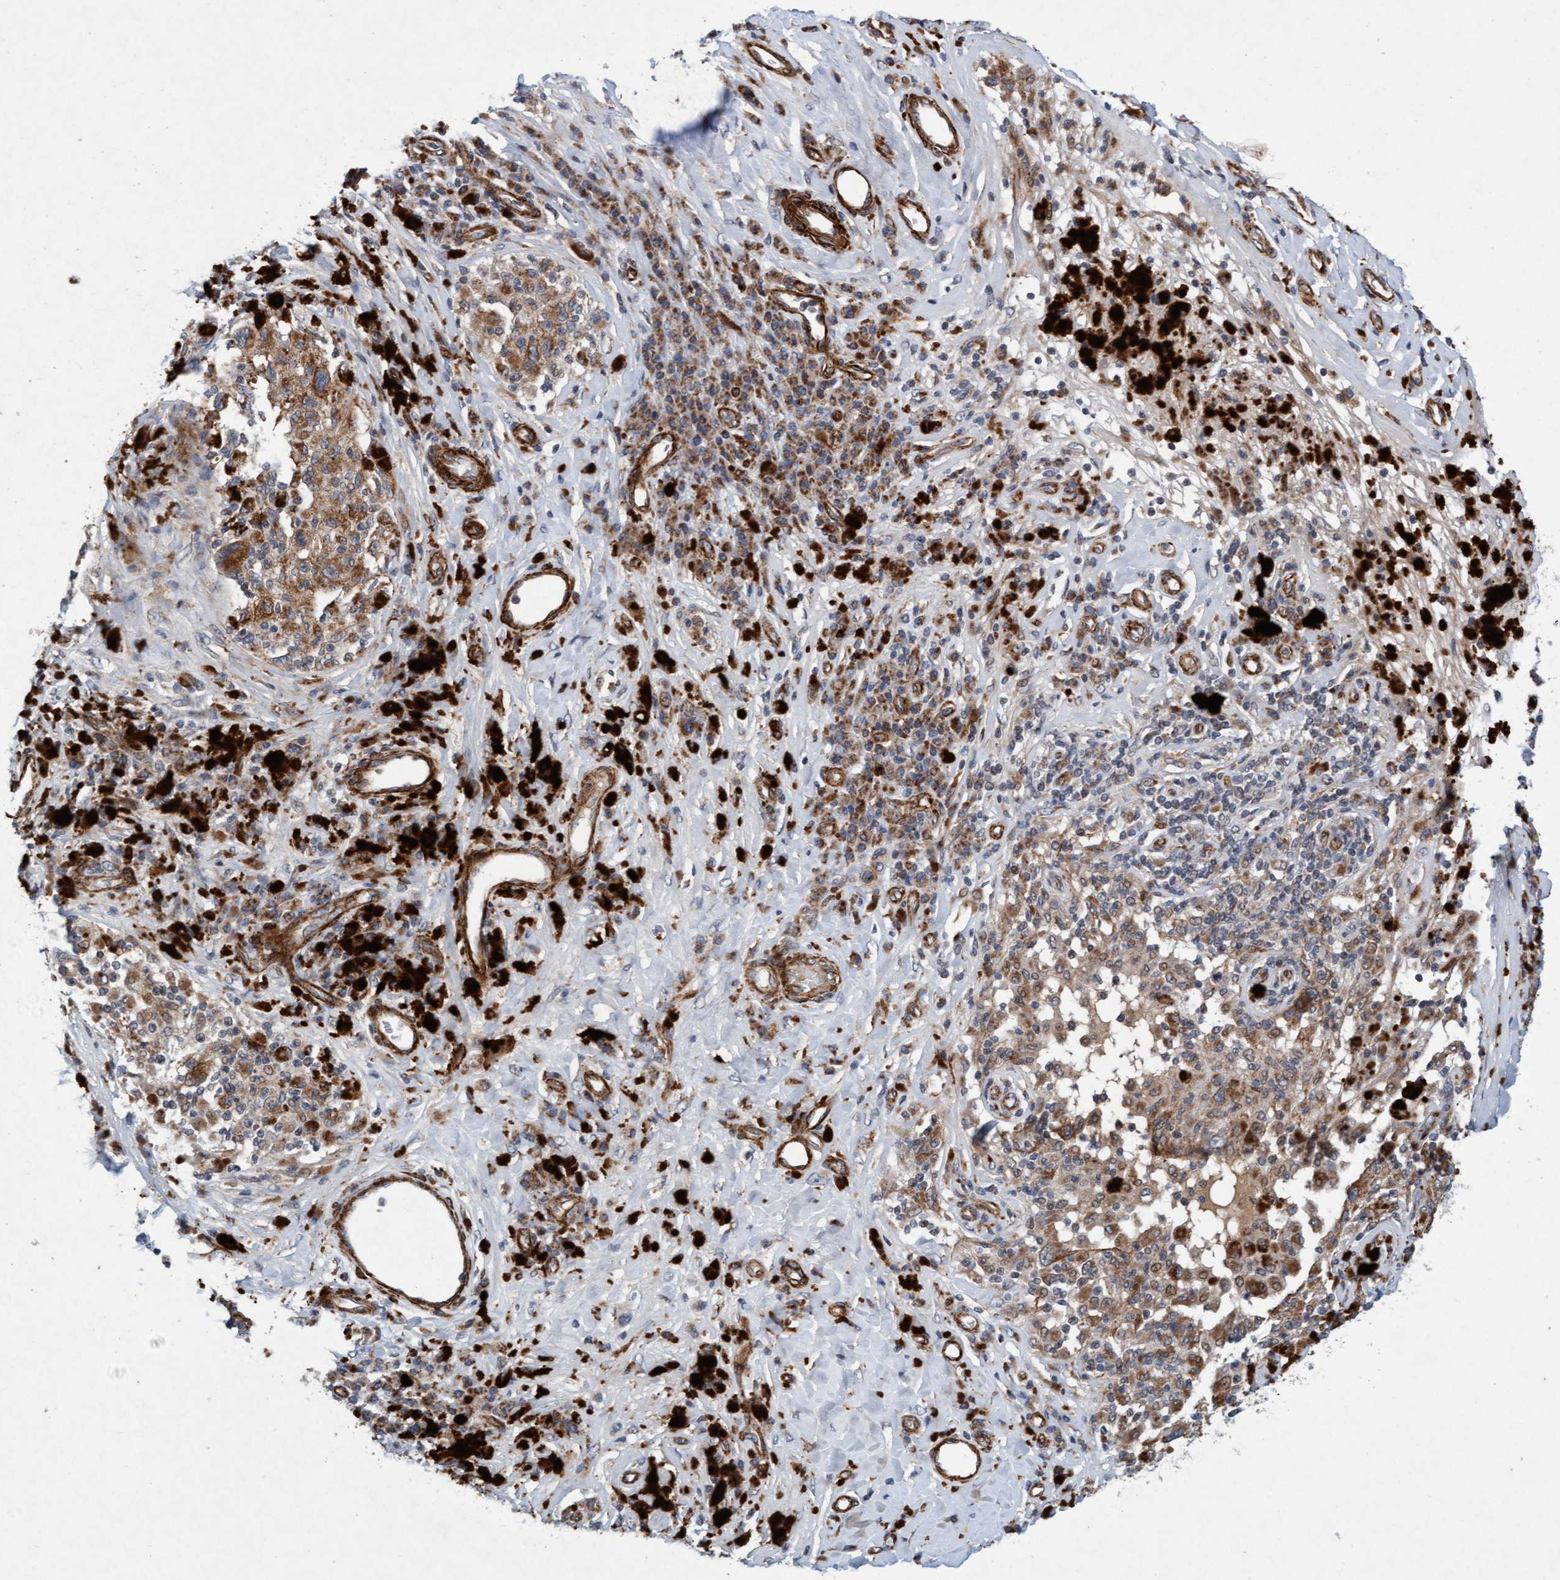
{"staining": {"intensity": "moderate", "quantity": ">75%", "location": "cytoplasmic/membranous"}, "tissue": "melanoma", "cell_type": "Tumor cells", "image_type": "cancer", "snomed": [{"axis": "morphology", "description": "Malignant melanoma, NOS"}, {"axis": "topography", "description": "Skin"}], "caption": "About >75% of tumor cells in human malignant melanoma show moderate cytoplasmic/membranous protein positivity as visualized by brown immunohistochemical staining.", "gene": "TMEM70", "patient": {"sex": "female", "age": 73}}